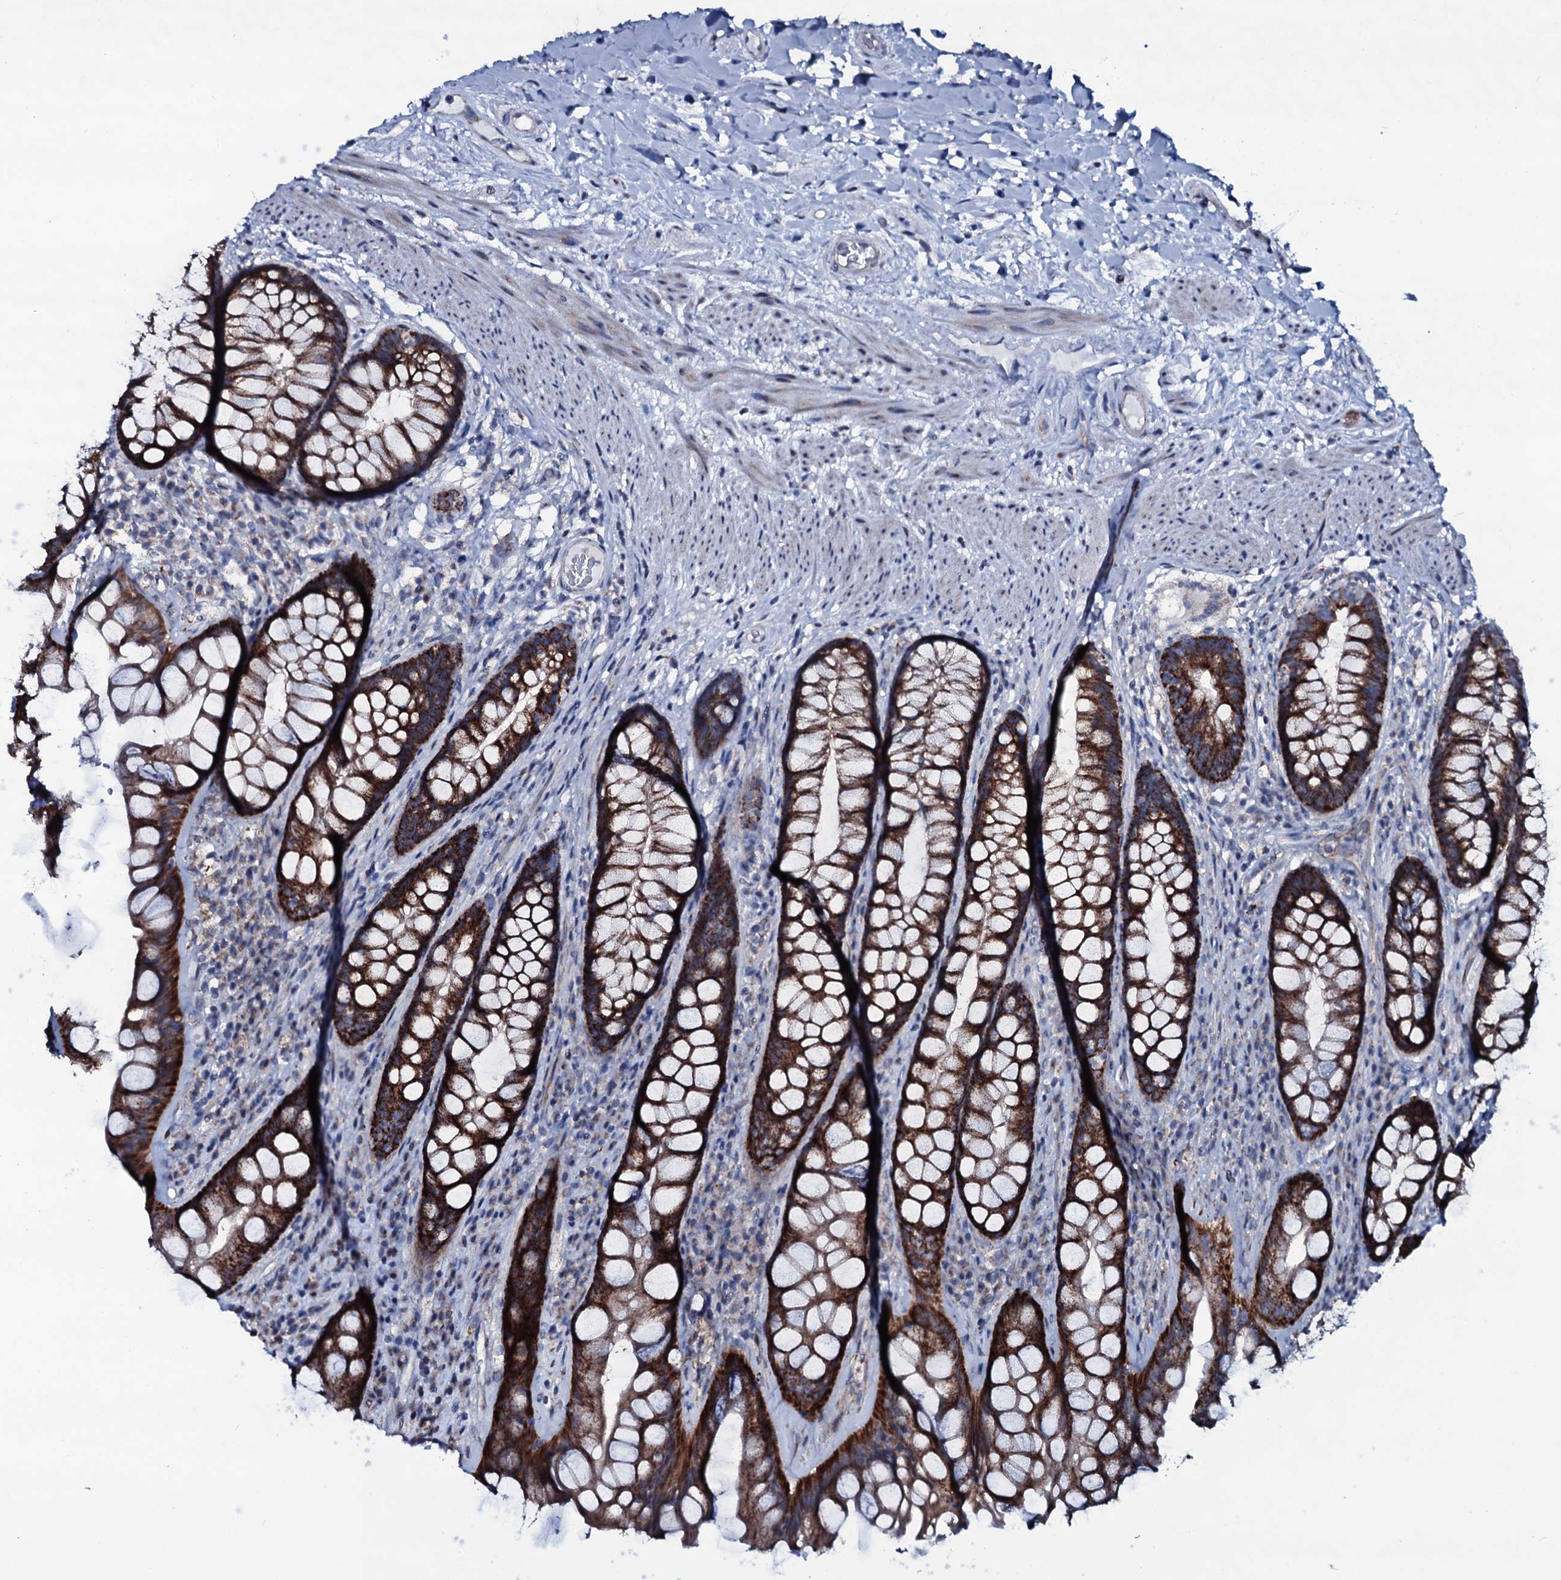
{"staining": {"intensity": "strong", "quantity": ">75%", "location": "cytoplasmic/membranous"}, "tissue": "rectum", "cell_type": "Glandular cells", "image_type": "normal", "snomed": [{"axis": "morphology", "description": "Normal tissue, NOS"}, {"axis": "topography", "description": "Rectum"}], "caption": "Unremarkable rectum demonstrates strong cytoplasmic/membranous positivity in approximately >75% of glandular cells.", "gene": "WIPF3", "patient": {"sex": "male", "age": 74}}